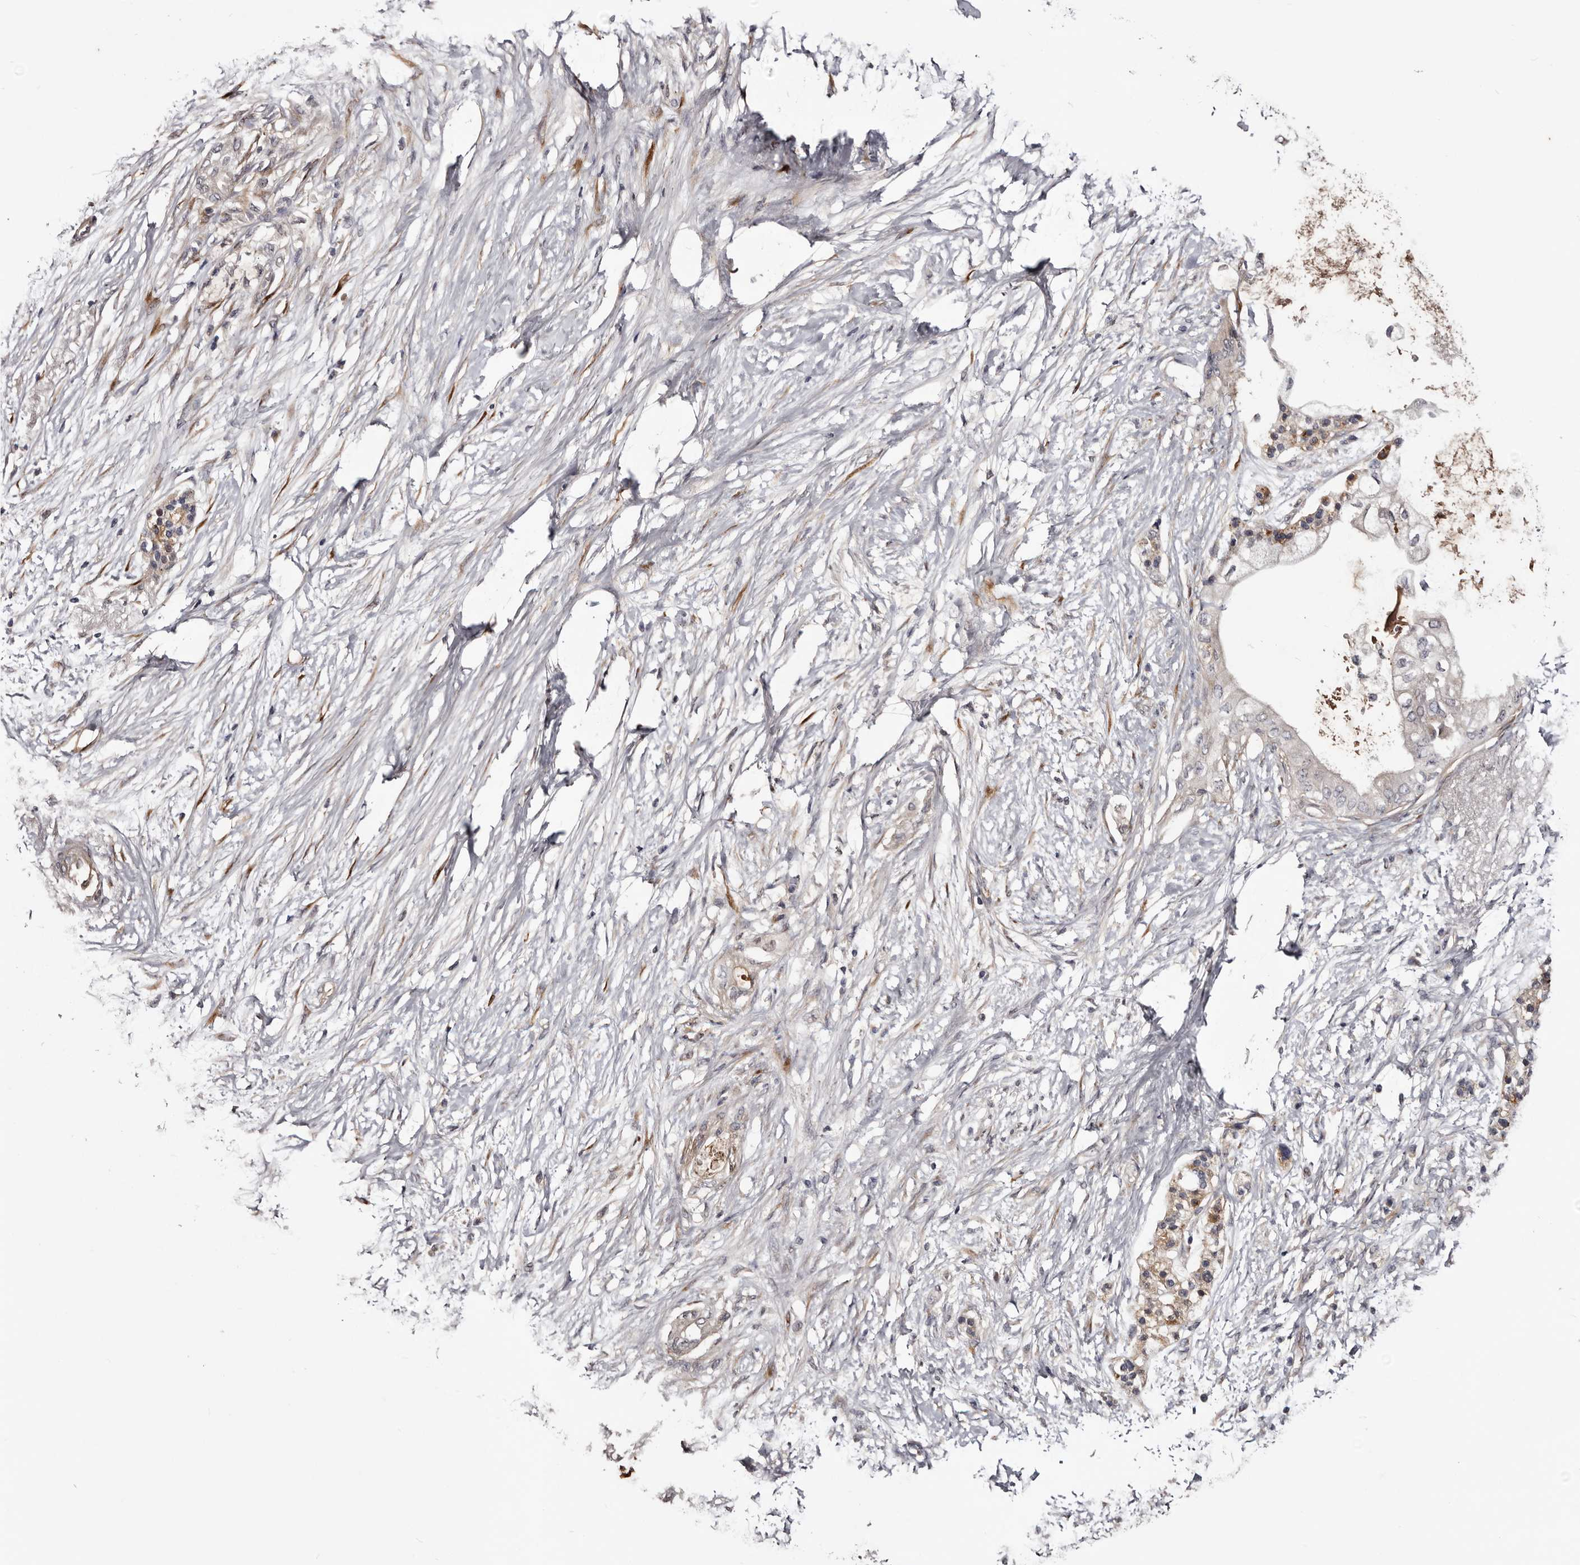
{"staining": {"intensity": "negative", "quantity": "none", "location": "none"}, "tissue": "pancreatic cancer", "cell_type": "Tumor cells", "image_type": "cancer", "snomed": [{"axis": "morphology", "description": "Normal tissue, NOS"}, {"axis": "morphology", "description": "Adenocarcinoma, NOS"}, {"axis": "topography", "description": "Pancreas"}, {"axis": "topography", "description": "Duodenum"}], "caption": "Human pancreatic cancer stained for a protein using immunohistochemistry displays no positivity in tumor cells.", "gene": "CYP1B1", "patient": {"sex": "female", "age": 60}}